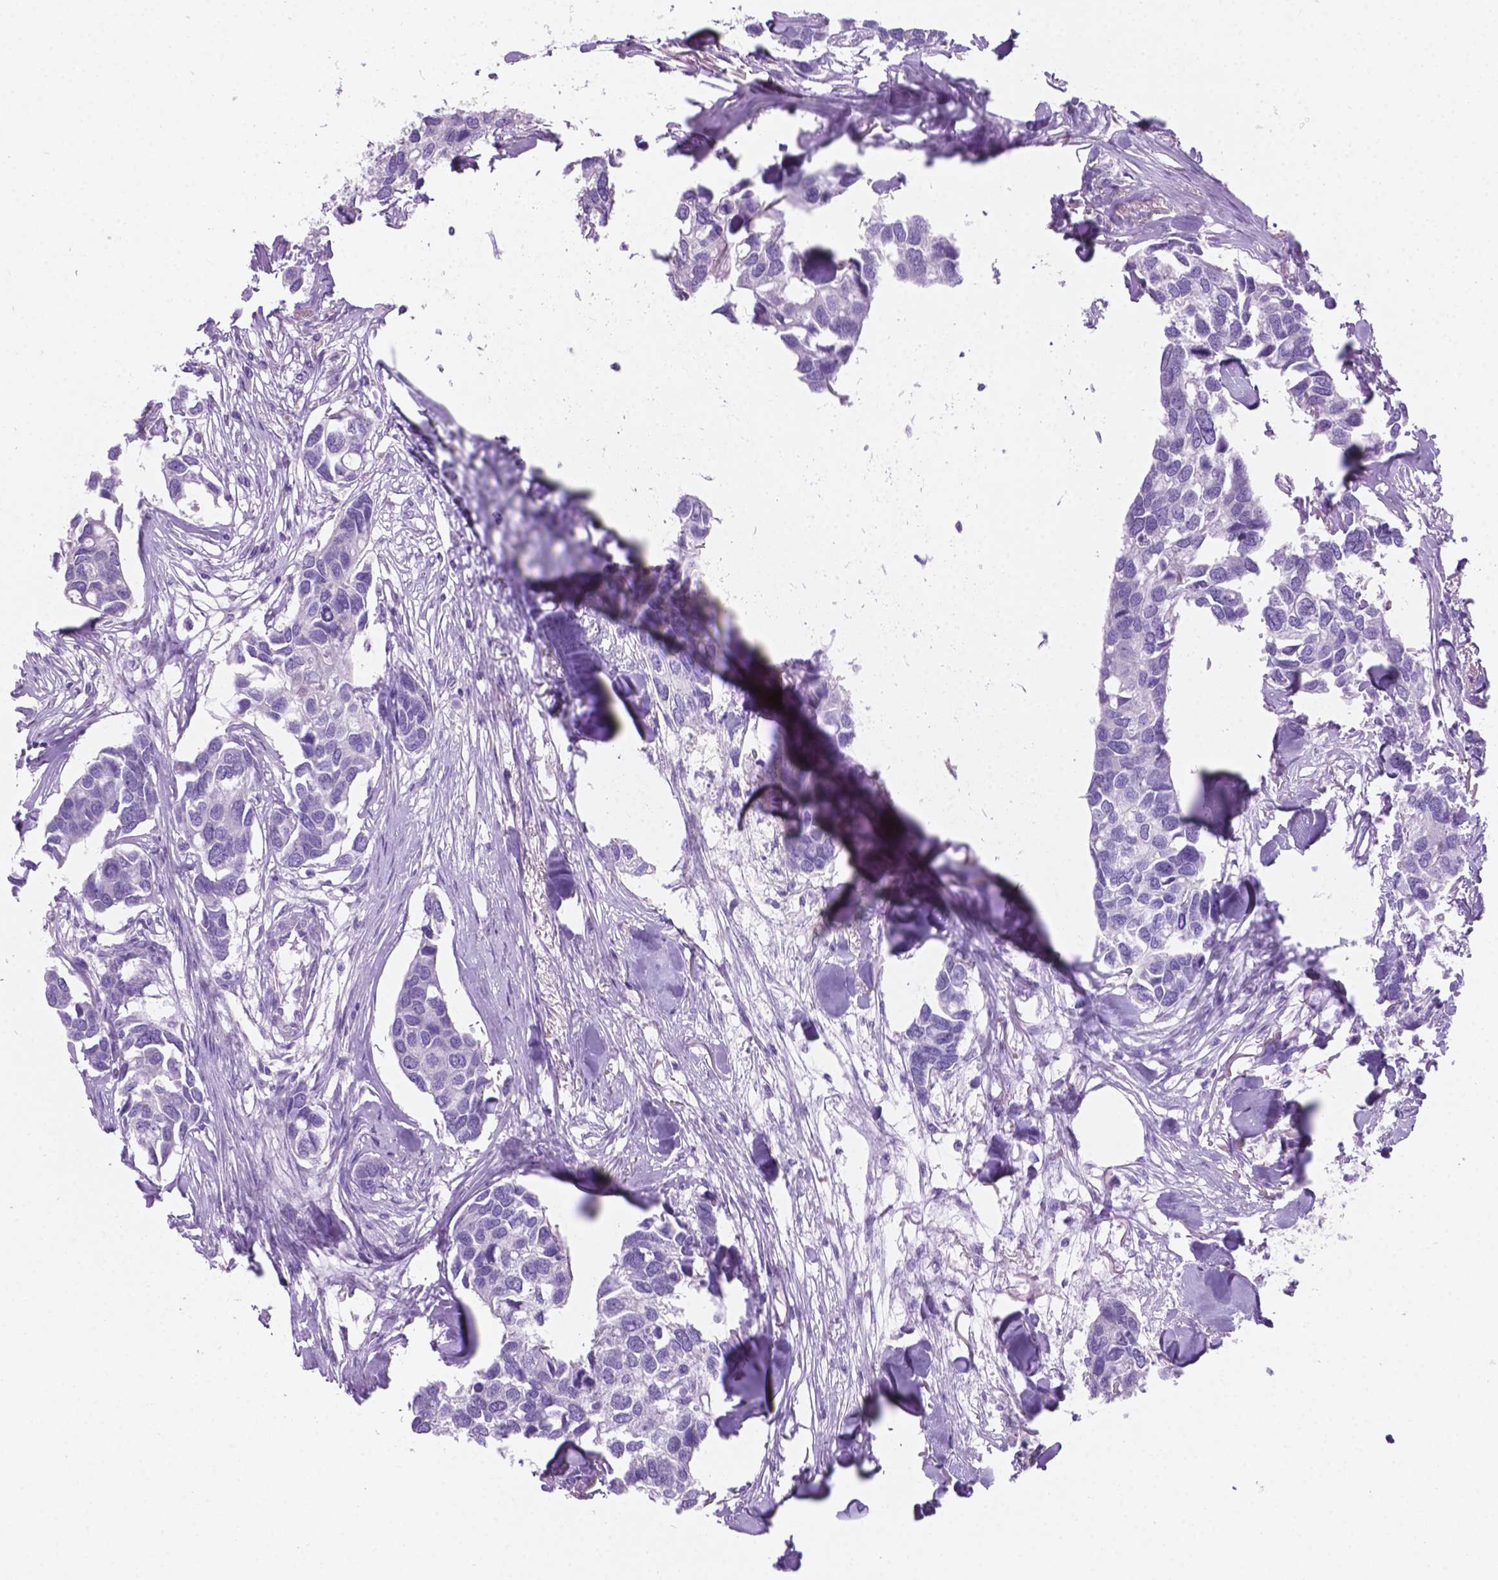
{"staining": {"intensity": "negative", "quantity": "none", "location": "none"}, "tissue": "breast cancer", "cell_type": "Tumor cells", "image_type": "cancer", "snomed": [{"axis": "morphology", "description": "Duct carcinoma"}, {"axis": "topography", "description": "Breast"}], "caption": "Tumor cells are negative for brown protein staining in breast cancer. The staining is performed using DAB brown chromogen with nuclei counter-stained in using hematoxylin.", "gene": "GRIN2B", "patient": {"sex": "female", "age": 83}}